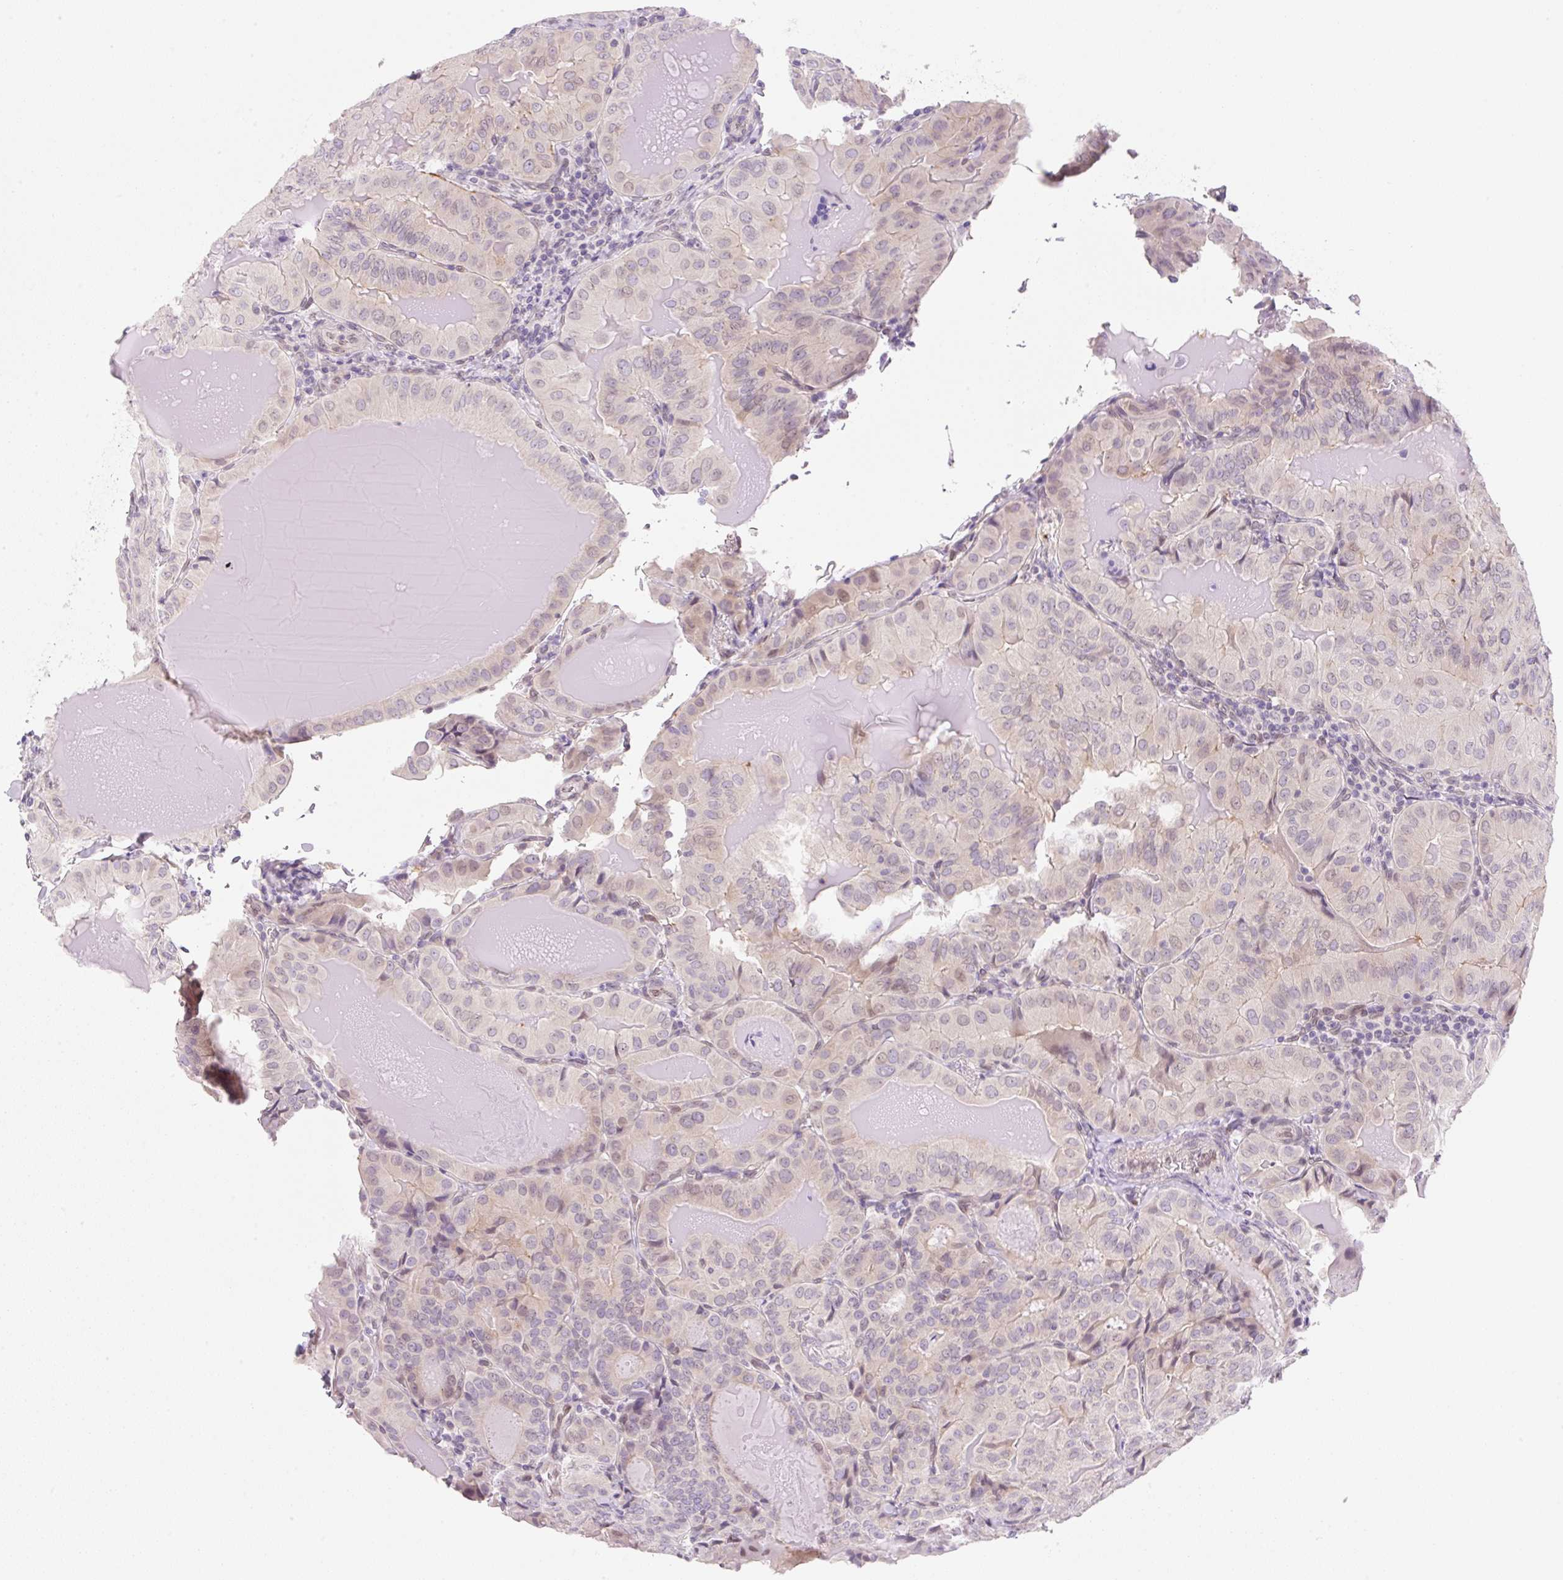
{"staining": {"intensity": "weak", "quantity": "25%-75%", "location": "cytoplasmic/membranous,nuclear"}, "tissue": "thyroid cancer", "cell_type": "Tumor cells", "image_type": "cancer", "snomed": [{"axis": "morphology", "description": "Papillary adenocarcinoma, NOS"}, {"axis": "topography", "description": "Thyroid gland"}], "caption": "The immunohistochemical stain highlights weak cytoplasmic/membranous and nuclear expression in tumor cells of papillary adenocarcinoma (thyroid) tissue. The protein of interest is stained brown, and the nuclei are stained in blue (DAB IHC with brightfield microscopy, high magnification).", "gene": "SYNE3", "patient": {"sex": "female", "age": 68}}